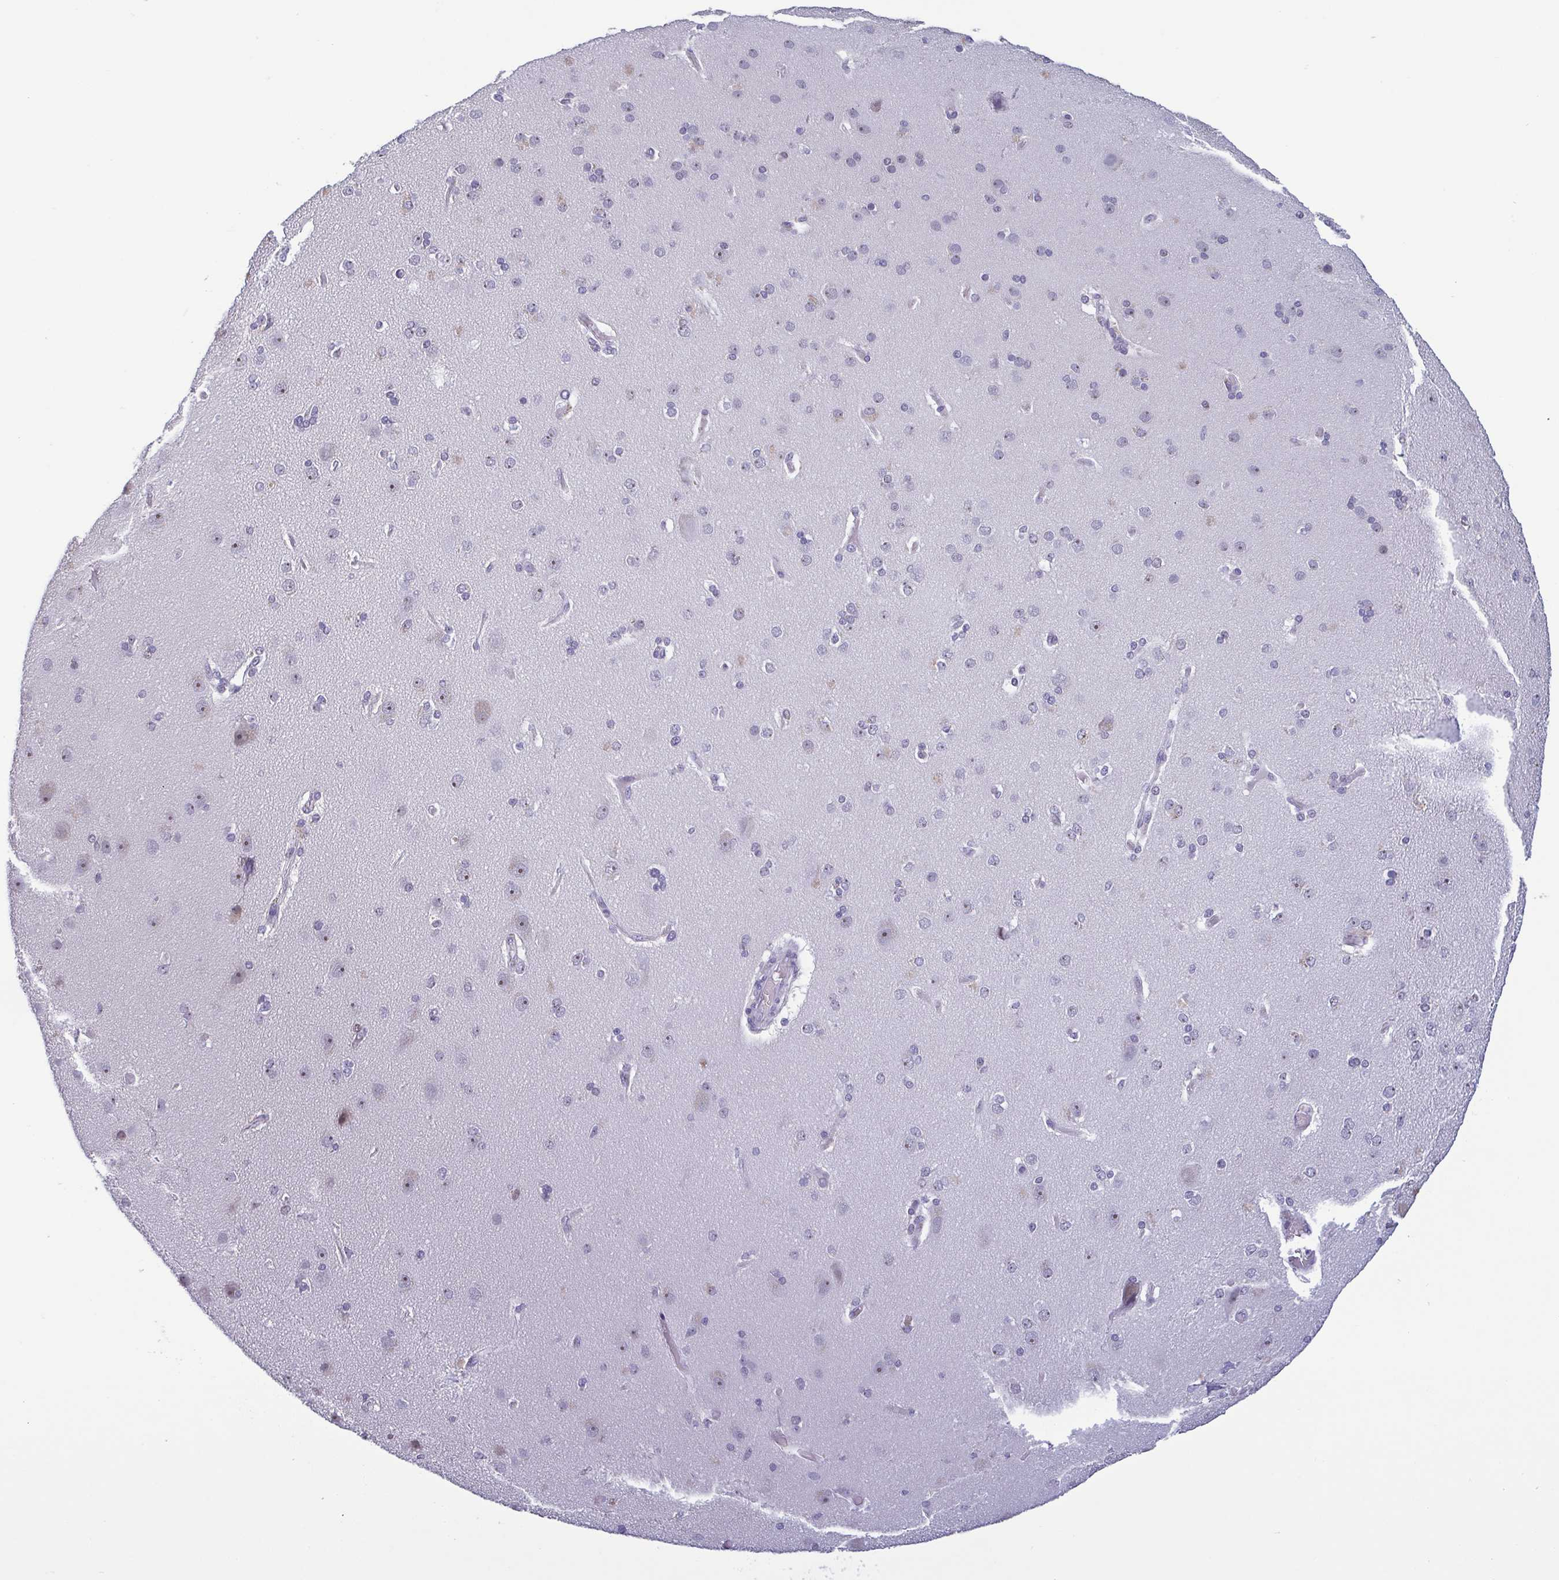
{"staining": {"intensity": "negative", "quantity": "none", "location": "none"}, "tissue": "cerebral cortex", "cell_type": "Endothelial cells", "image_type": "normal", "snomed": [{"axis": "morphology", "description": "Normal tissue, NOS"}, {"axis": "morphology", "description": "Glioma, malignant, High grade"}, {"axis": "topography", "description": "Cerebral cortex"}], "caption": "This is an immunohistochemistry histopathology image of normal human cerebral cortex. There is no expression in endothelial cells.", "gene": "BZW1", "patient": {"sex": "male", "age": 71}}